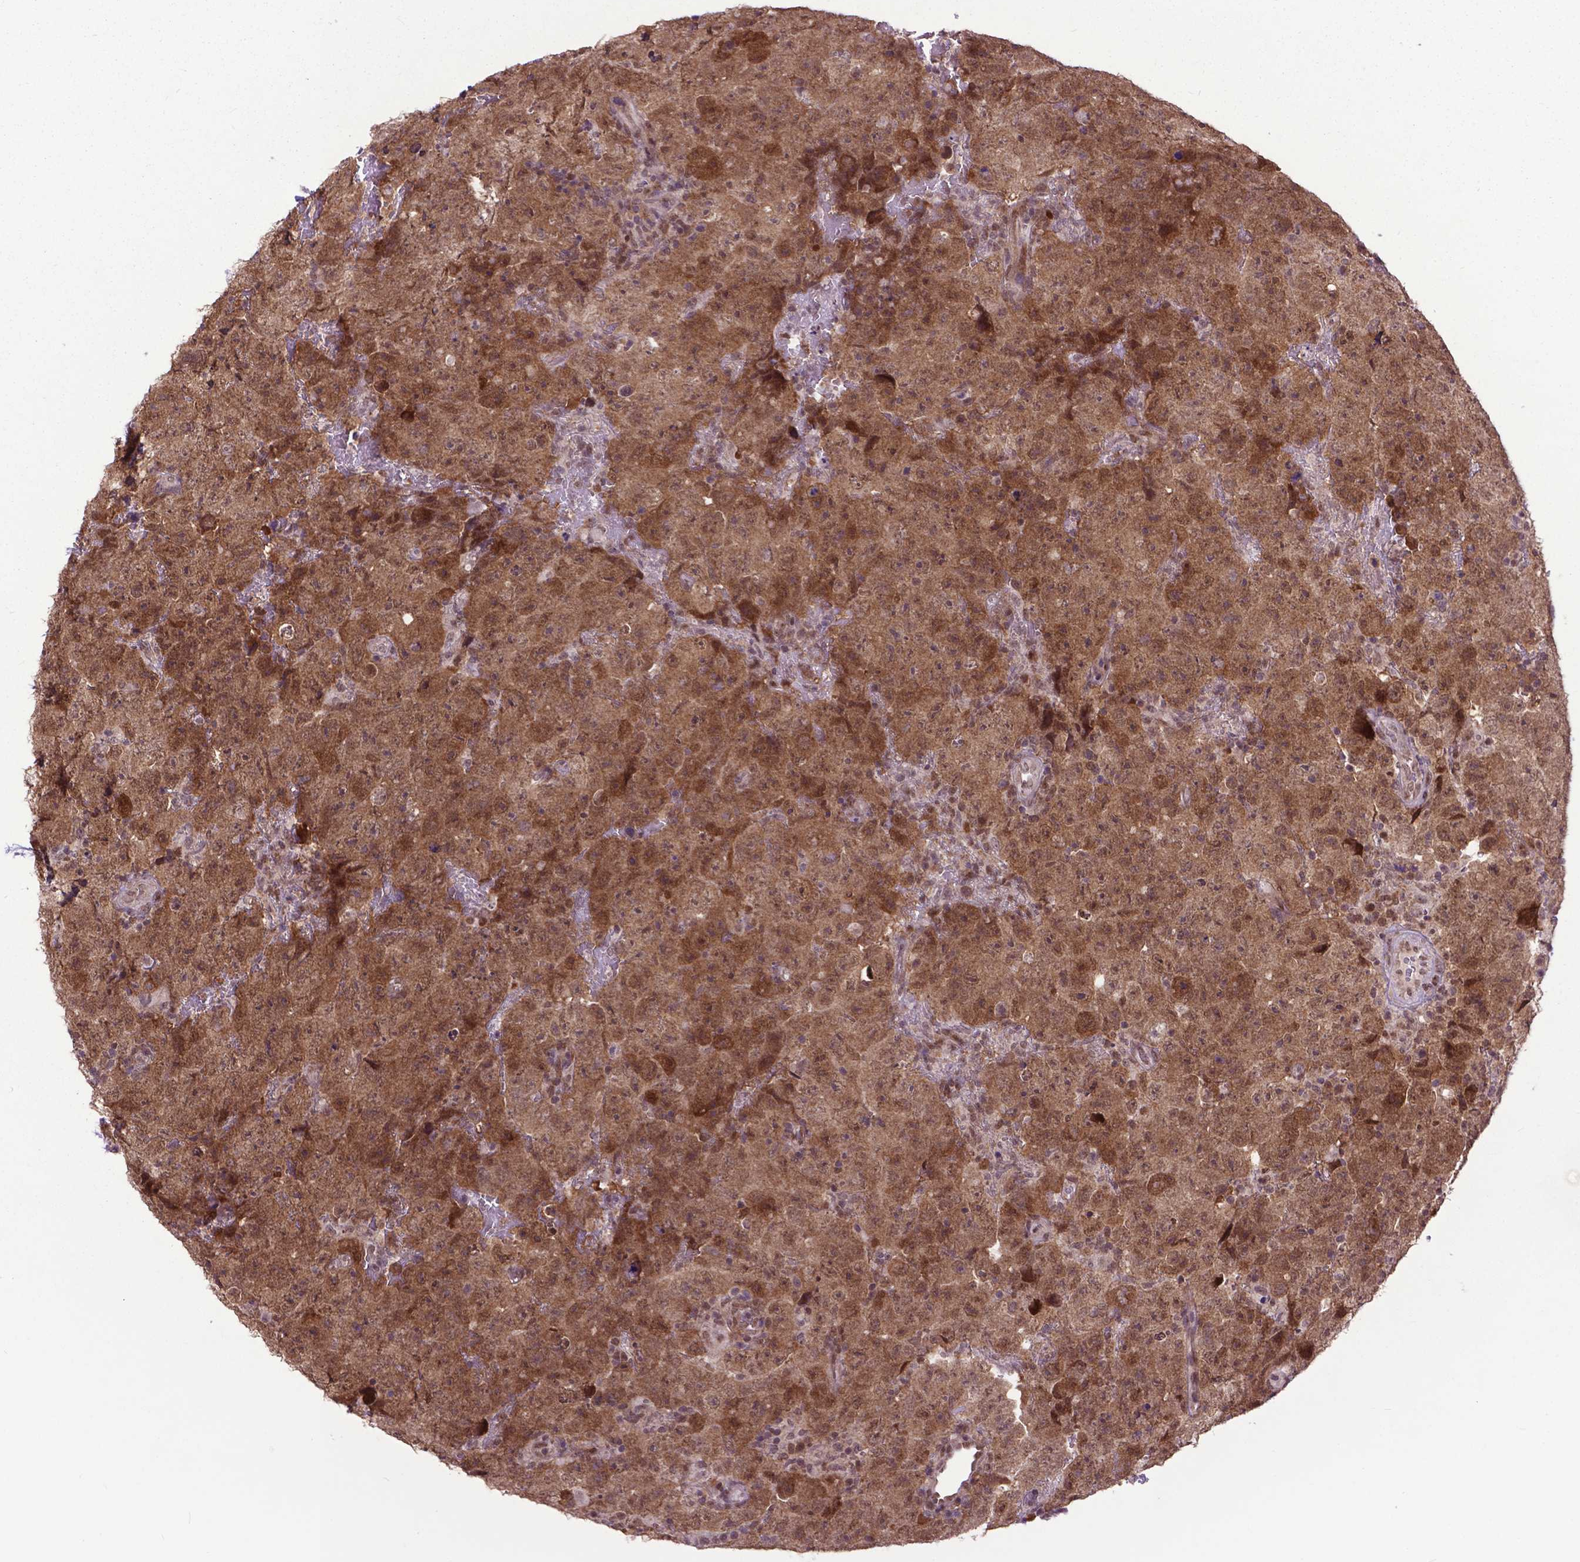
{"staining": {"intensity": "moderate", "quantity": ">75%", "location": "cytoplasmic/membranous,nuclear"}, "tissue": "testis cancer", "cell_type": "Tumor cells", "image_type": "cancer", "snomed": [{"axis": "morphology", "description": "Carcinoma, Embryonal, NOS"}, {"axis": "topography", "description": "Testis"}], "caption": "Embryonal carcinoma (testis) was stained to show a protein in brown. There is medium levels of moderate cytoplasmic/membranous and nuclear expression in about >75% of tumor cells.", "gene": "FAF1", "patient": {"sex": "male", "age": 24}}